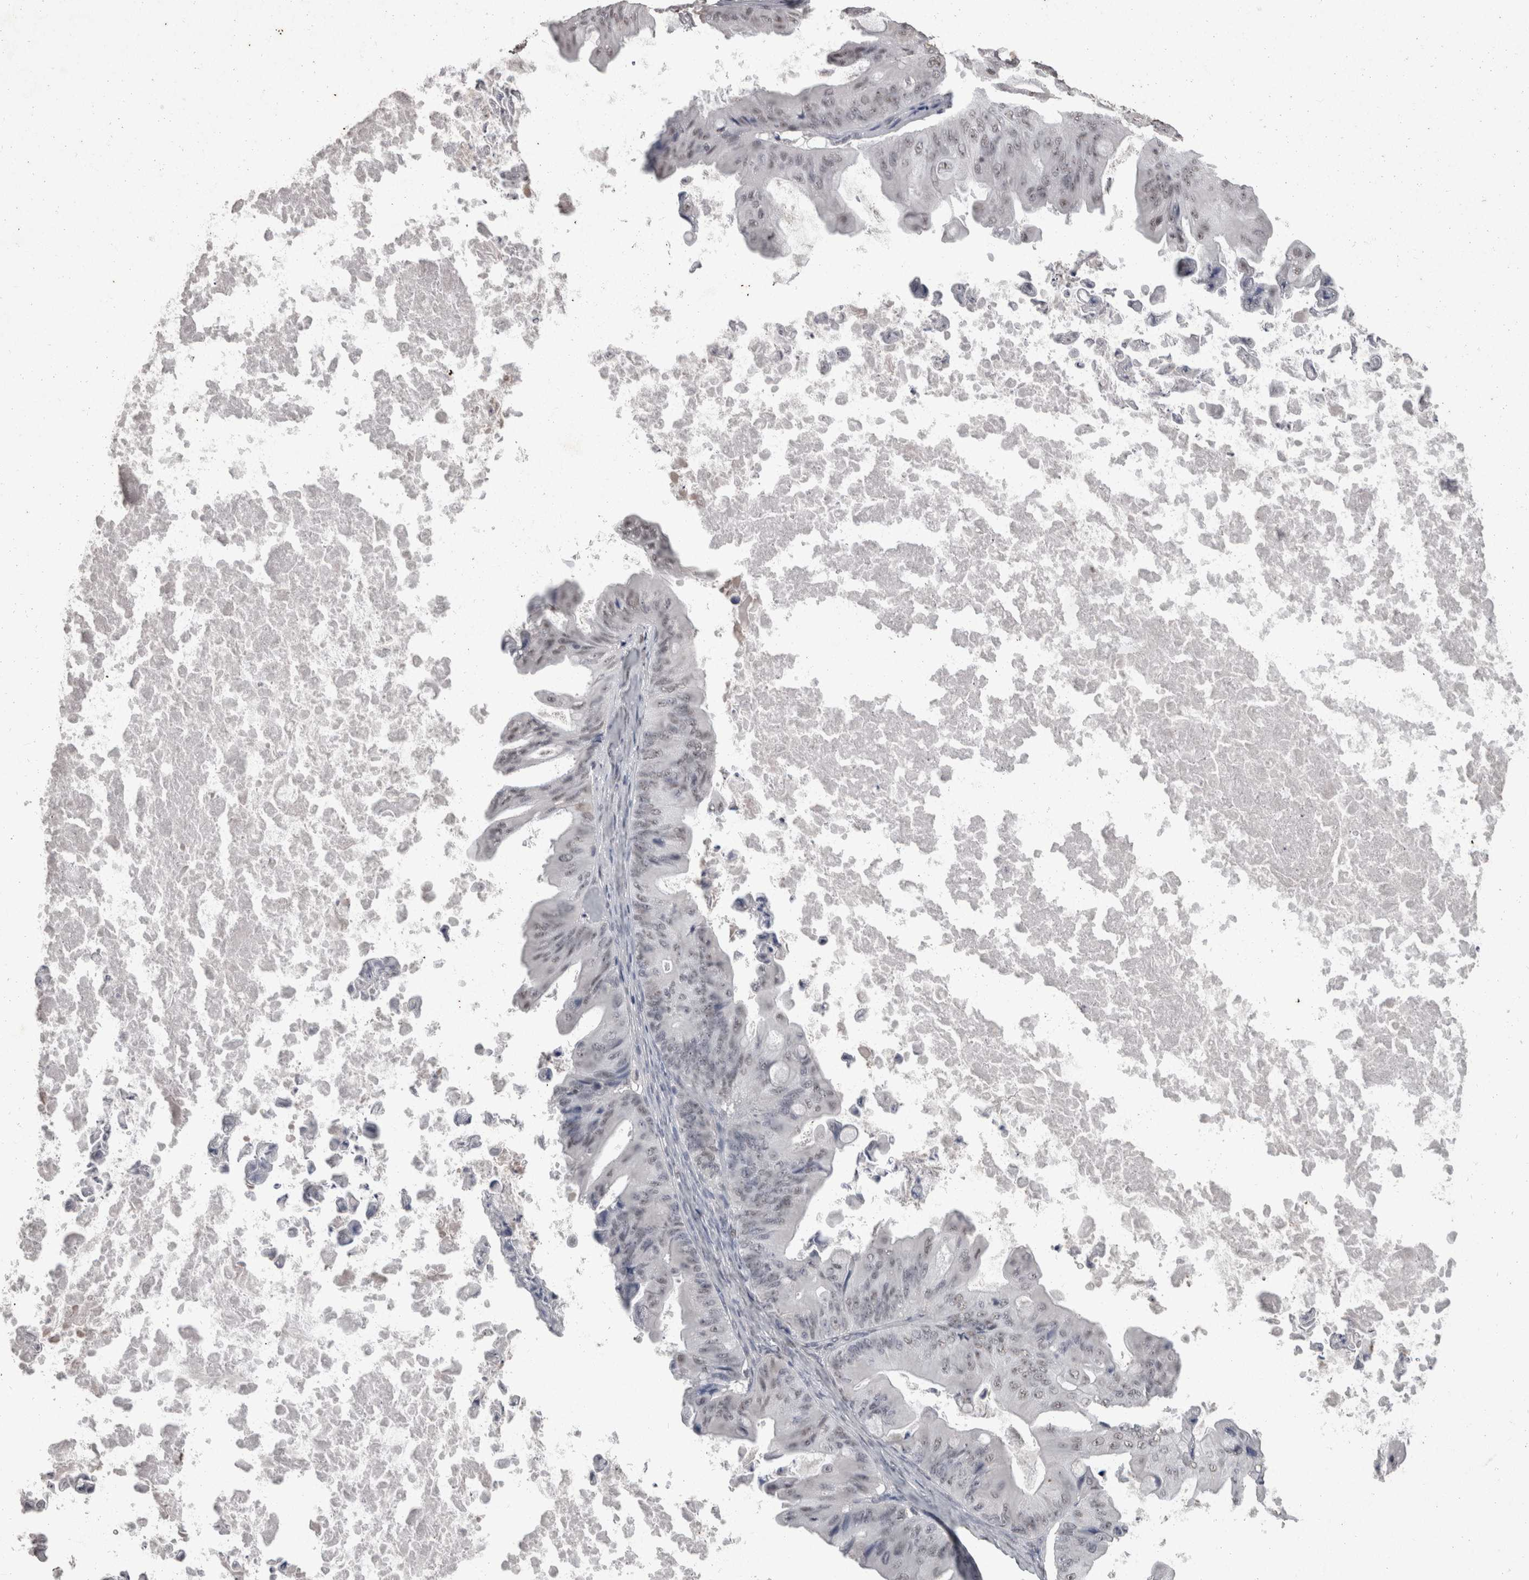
{"staining": {"intensity": "weak", "quantity": "25%-75%", "location": "nuclear"}, "tissue": "ovarian cancer", "cell_type": "Tumor cells", "image_type": "cancer", "snomed": [{"axis": "morphology", "description": "Cystadenocarcinoma, mucinous, NOS"}, {"axis": "topography", "description": "Ovary"}], "caption": "This photomicrograph displays ovarian cancer (mucinous cystadenocarcinoma) stained with IHC to label a protein in brown. The nuclear of tumor cells show weak positivity for the protein. Nuclei are counter-stained blue.", "gene": "DDX17", "patient": {"sex": "female", "age": 37}}